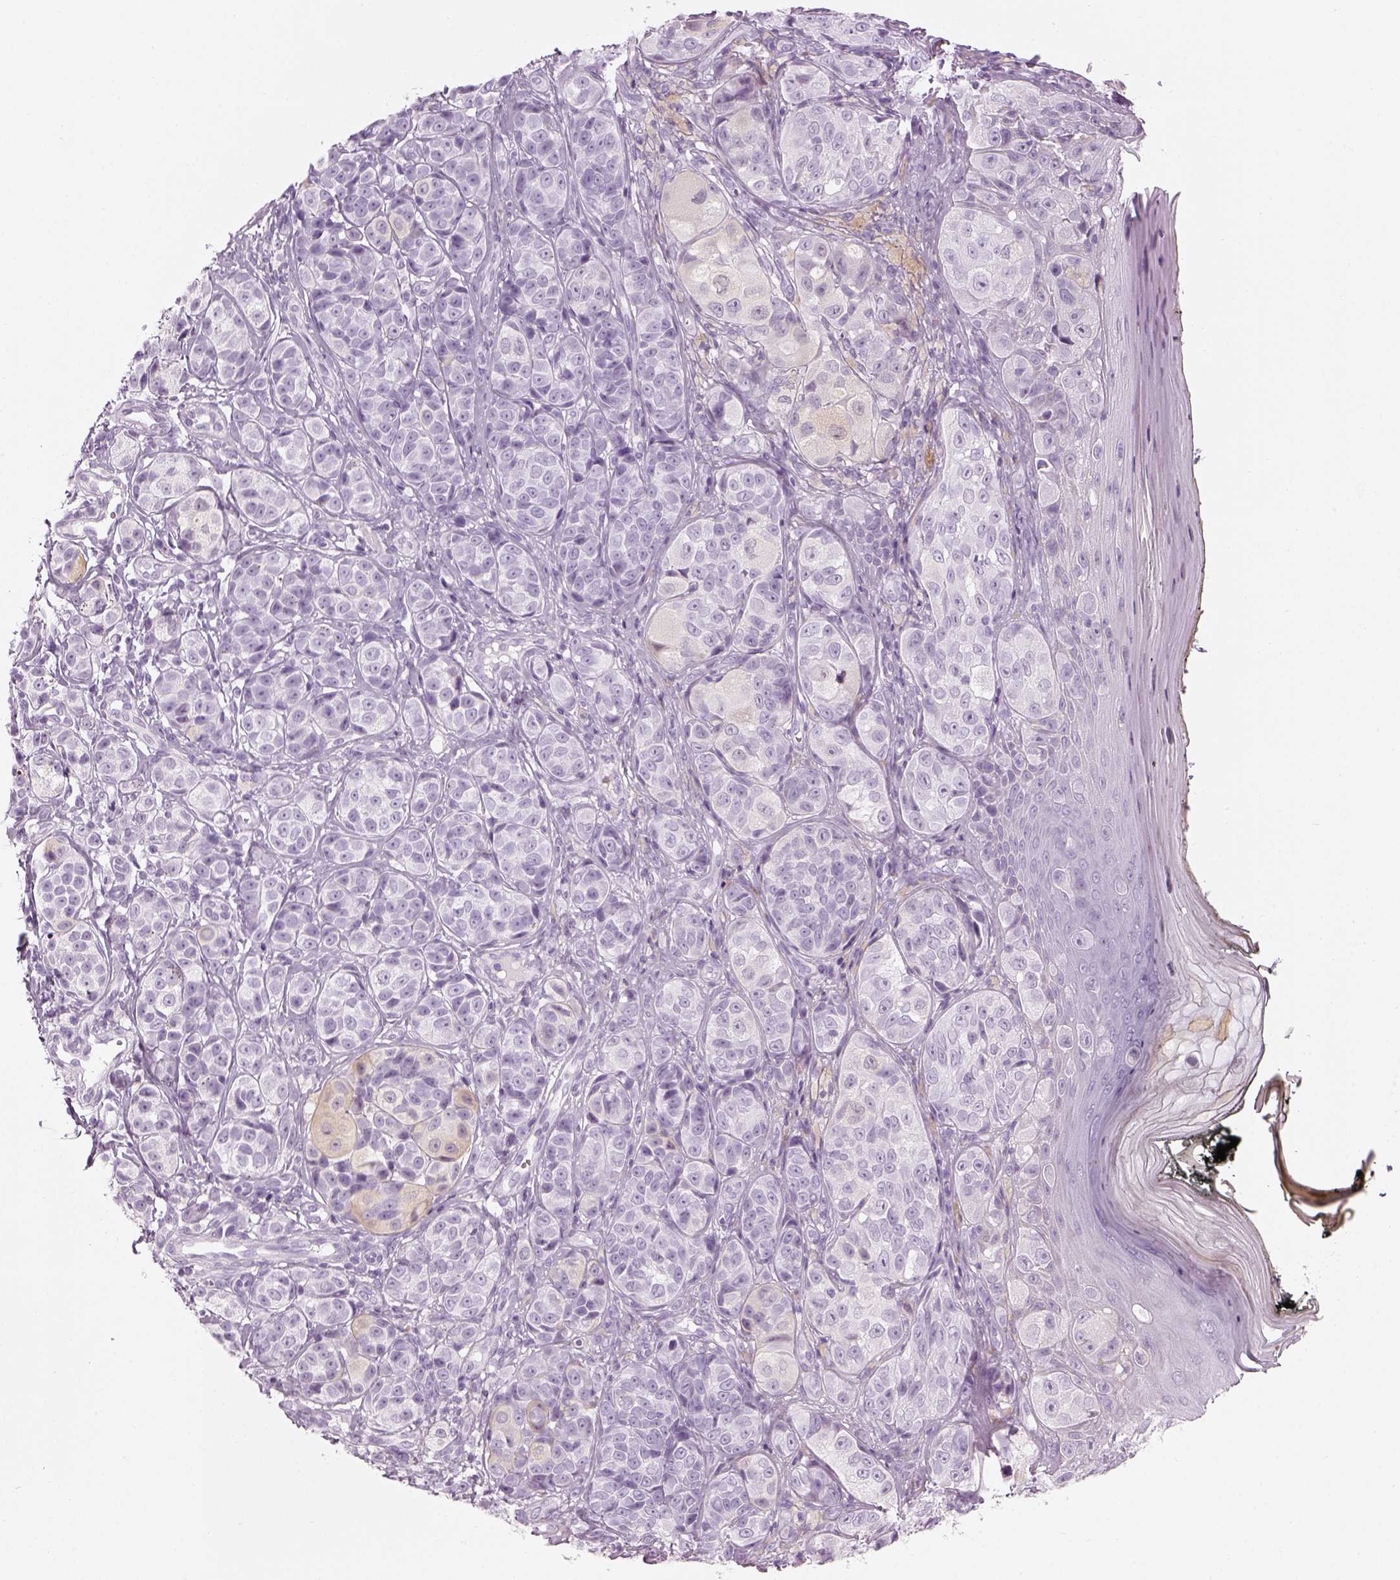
{"staining": {"intensity": "negative", "quantity": "none", "location": "none"}, "tissue": "melanoma", "cell_type": "Tumor cells", "image_type": "cancer", "snomed": [{"axis": "morphology", "description": "Malignant melanoma, NOS"}, {"axis": "topography", "description": "Skin"}], "caption": "DAB immunohistochemical staining of melanoma shows no significant expression in tumor cells.", "gene": "SAG", "patient": {"sex": "male", "age": 48}}